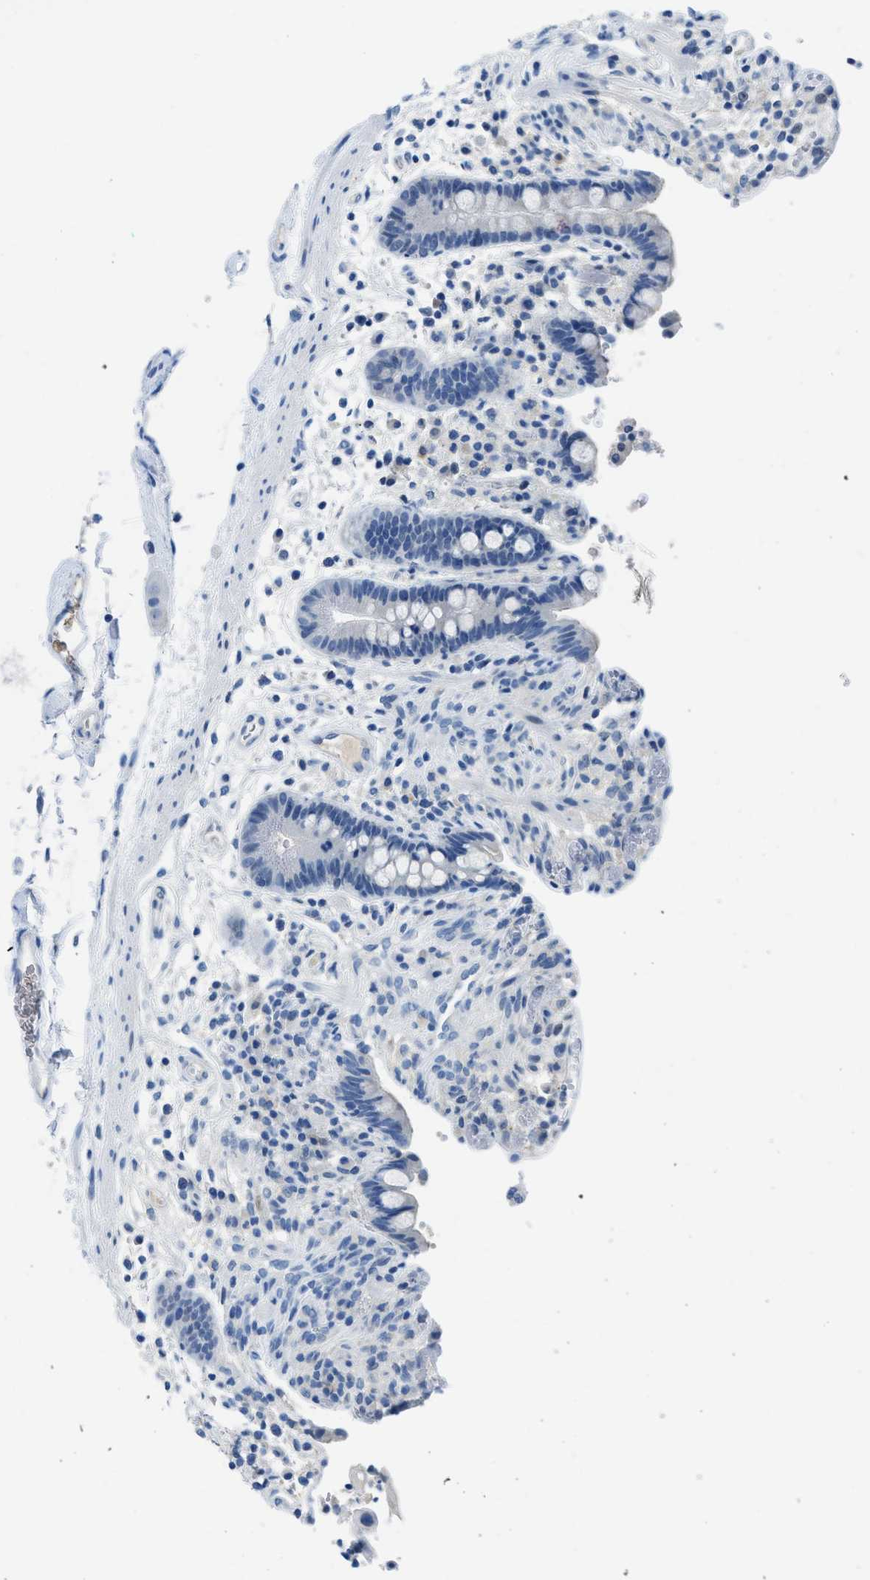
{"staining": {"intensity": "negative", "quantity": "none", "location": "none"}, "tissue": "colon", "cell_type": "Endothelial cells", "image_type": "normal", "snomed": [{"axis": "morphology", "description": "Normal tissue, NOS"}, {"axis": "topography", "description": "Colon"}], "caption": "A high-resolution histopathology image shows IHC staining of benign colon, which shows no significant expression in endothelial cells.", "gene": "MBL2", "patient": {"sex": "male", "age": 73}}